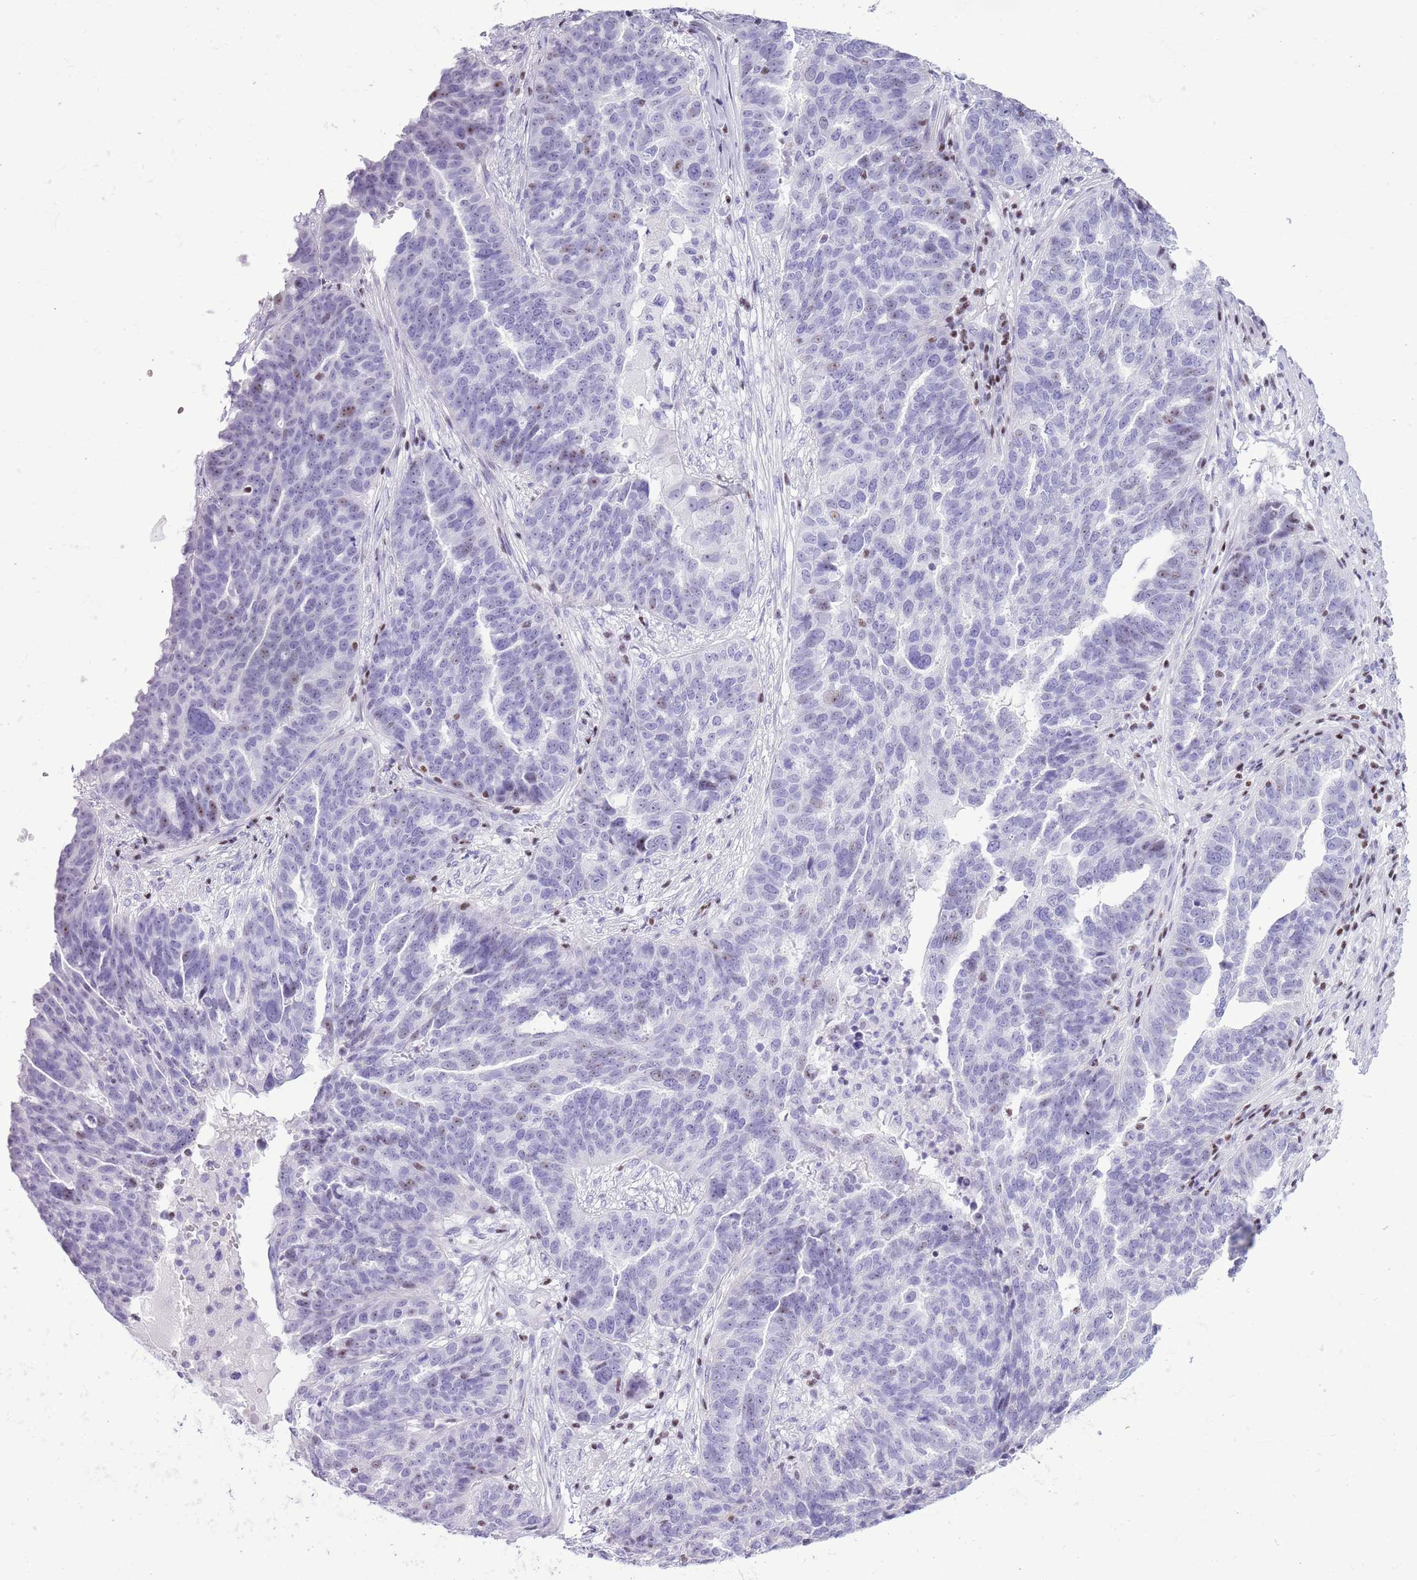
{"staining": {"intensity": "negative", "quantity": "none", "location": "none"}, "tissue": "ovarian cancer", "cell_type": "Tumor cells", "image_type": "cancer", "snomed": [{"axis": "morphology", "description": "Cystadenocarcinoma, serous, NOS"}, {"axis": "topography", "description": "Ovary"}], "caption": "Photomicrograph shows no protein staining in tumor cells of ovarian serous cystadenocarcinoma tissue.", "gene": "BCL11B", "patient": {"sex": "female", "age": 59}}